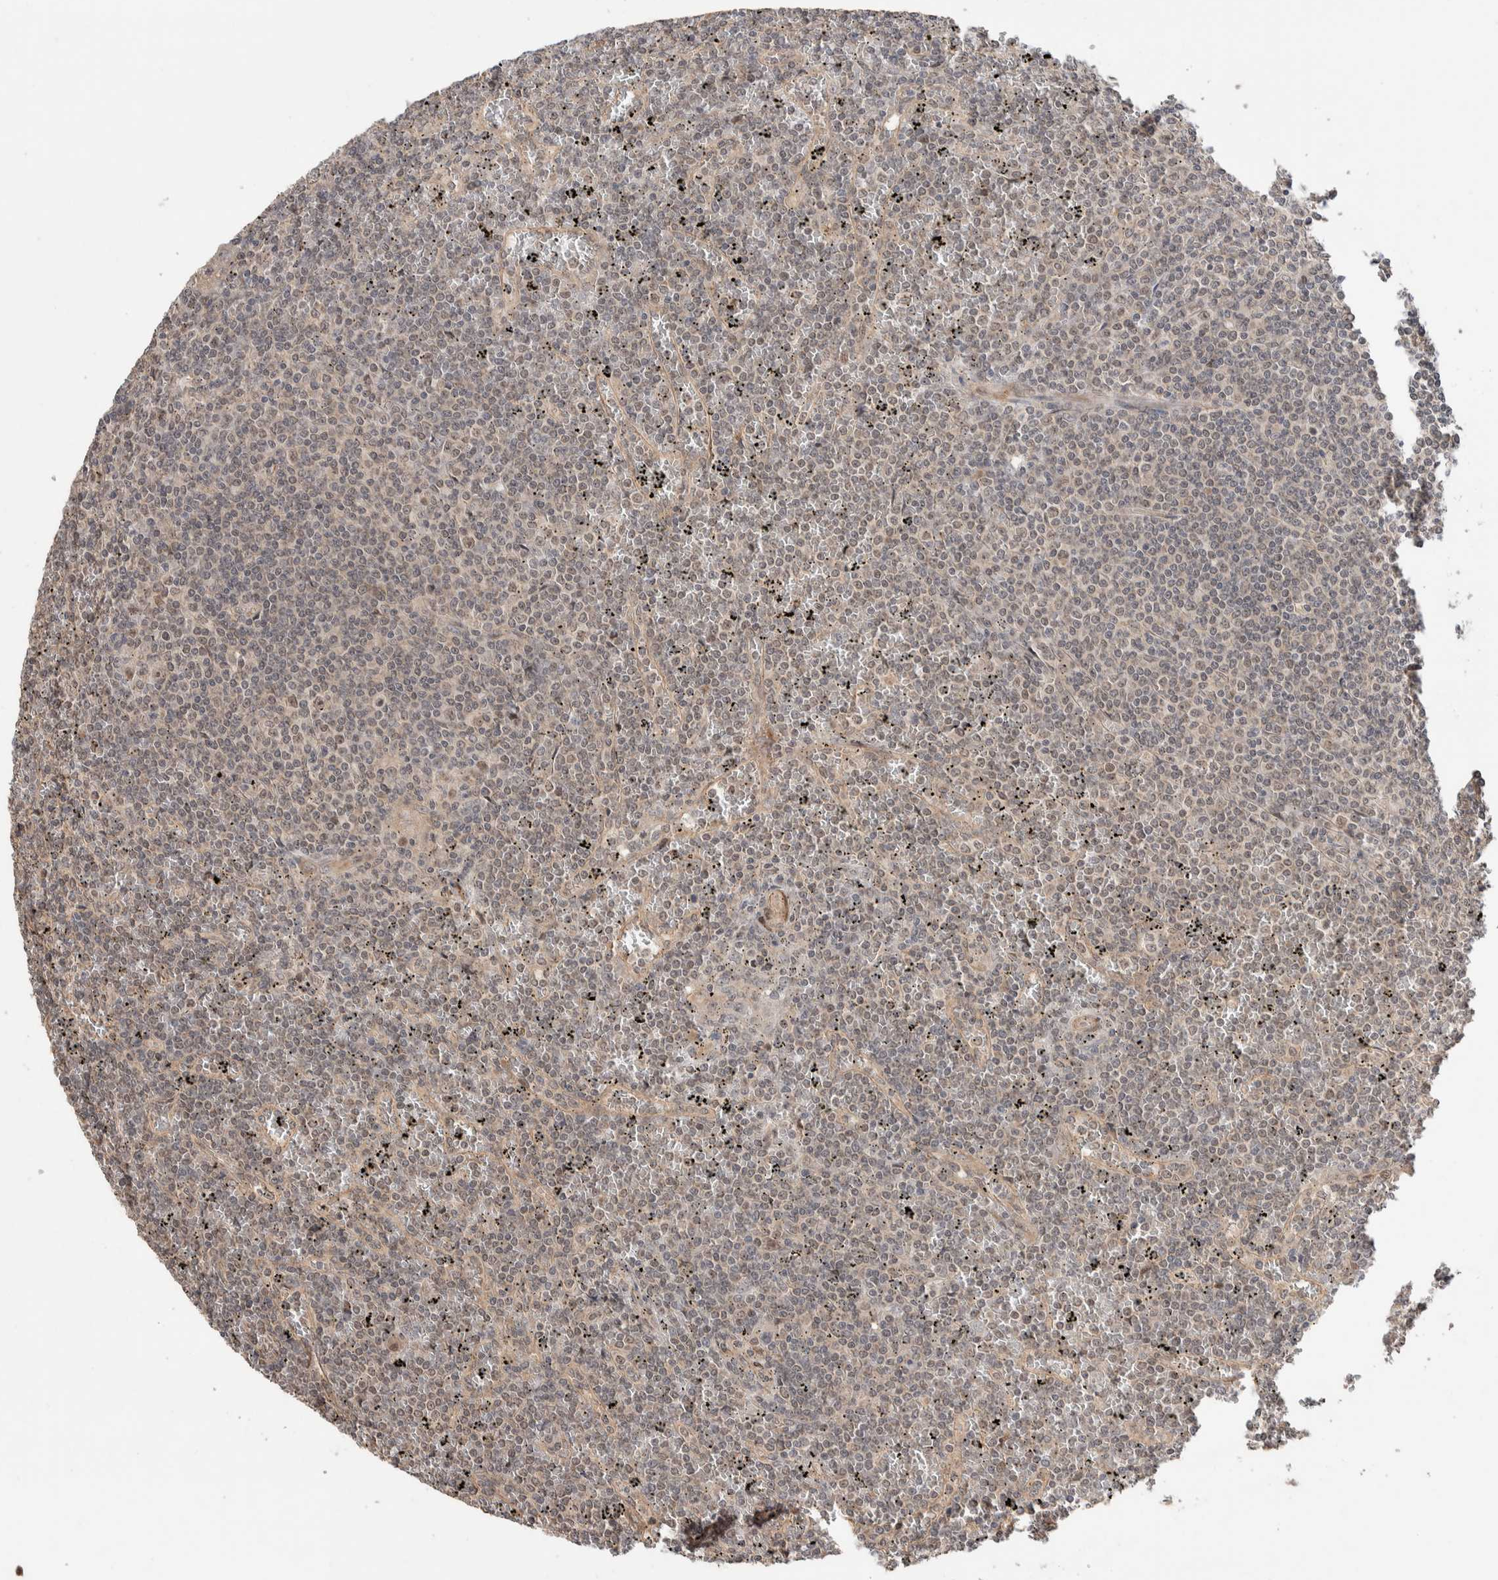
{"staining": {"intensity": "weak", "quantity": "<25%", "location": "nuclear"}, "tissue": "lymphoma", "cell_type": "Tumor cells", "image_type": "cancer", "snomed": [{"axis": "morphology", "description": "Malignant lymphoma, non-Hodgkin's type, Low grade"}, {"axis": "topography", "description": "Spleen"}], "caption": "DAB immunohistochemical staining of human lymphoma demonstrates no significant positivity in tumor cells.", "gene": "PRDM15", "patient": {"sex": "female", "age": 19}}